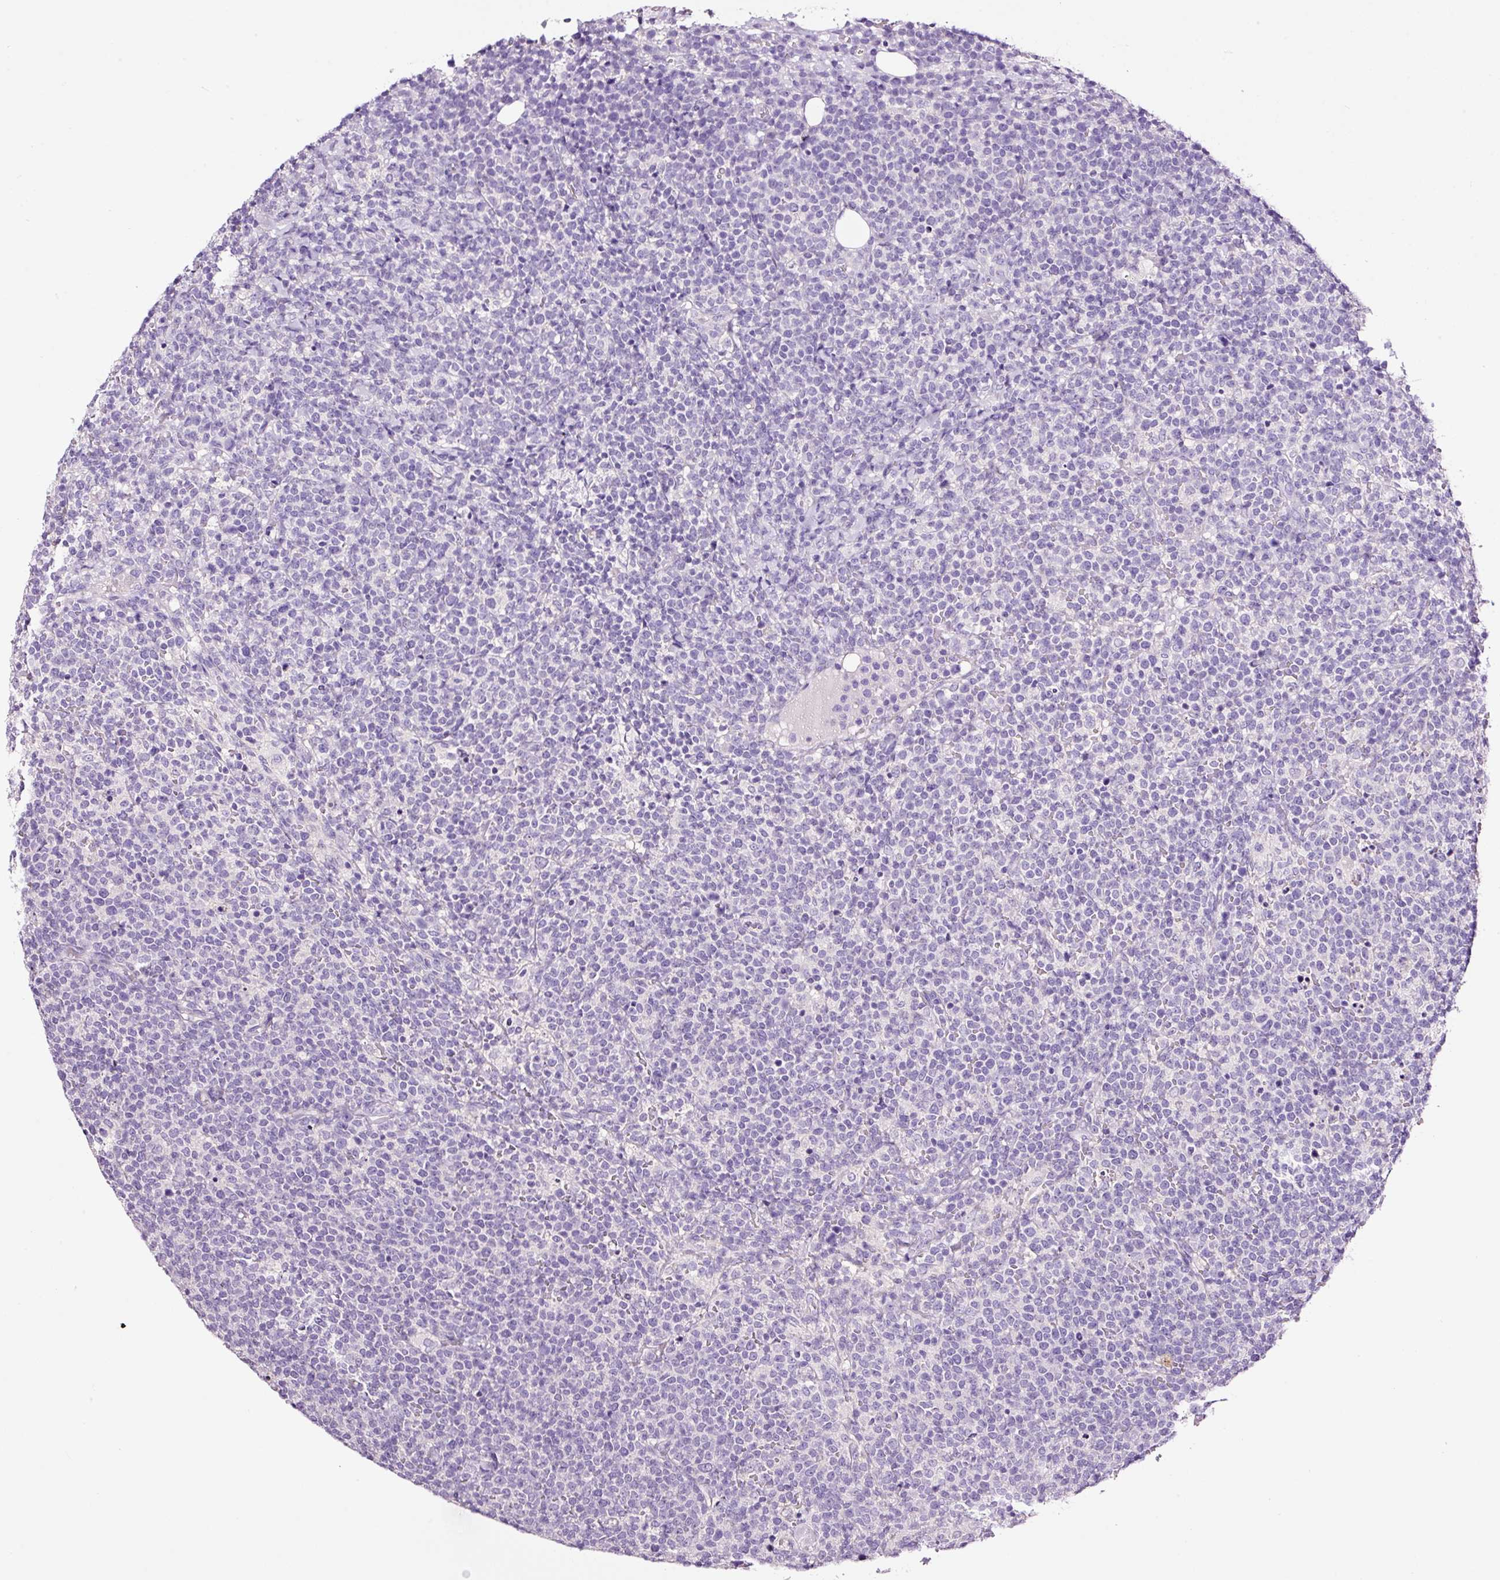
{"staining": {"intensity": "negative", "quantity": "none", "location": "none"}, "tissue": "lymphoma", "cell_type": "Tumor cells", "image_type": "cancer", "snomed": [{"axis": "morphology", "description": "Malignant lymphoma, non-Hodgkin's type, High grade"}, {"axis": "topography", "description": "Lymph node"}], "caption": "The immunohistochemistry (IHC) image has no significant staining in tumor cells of high-grade malignant lymphoma, non-Hodgkin's type tissue.", "gene": "PAM", "patient": {"sex": "male", "age": 61}}